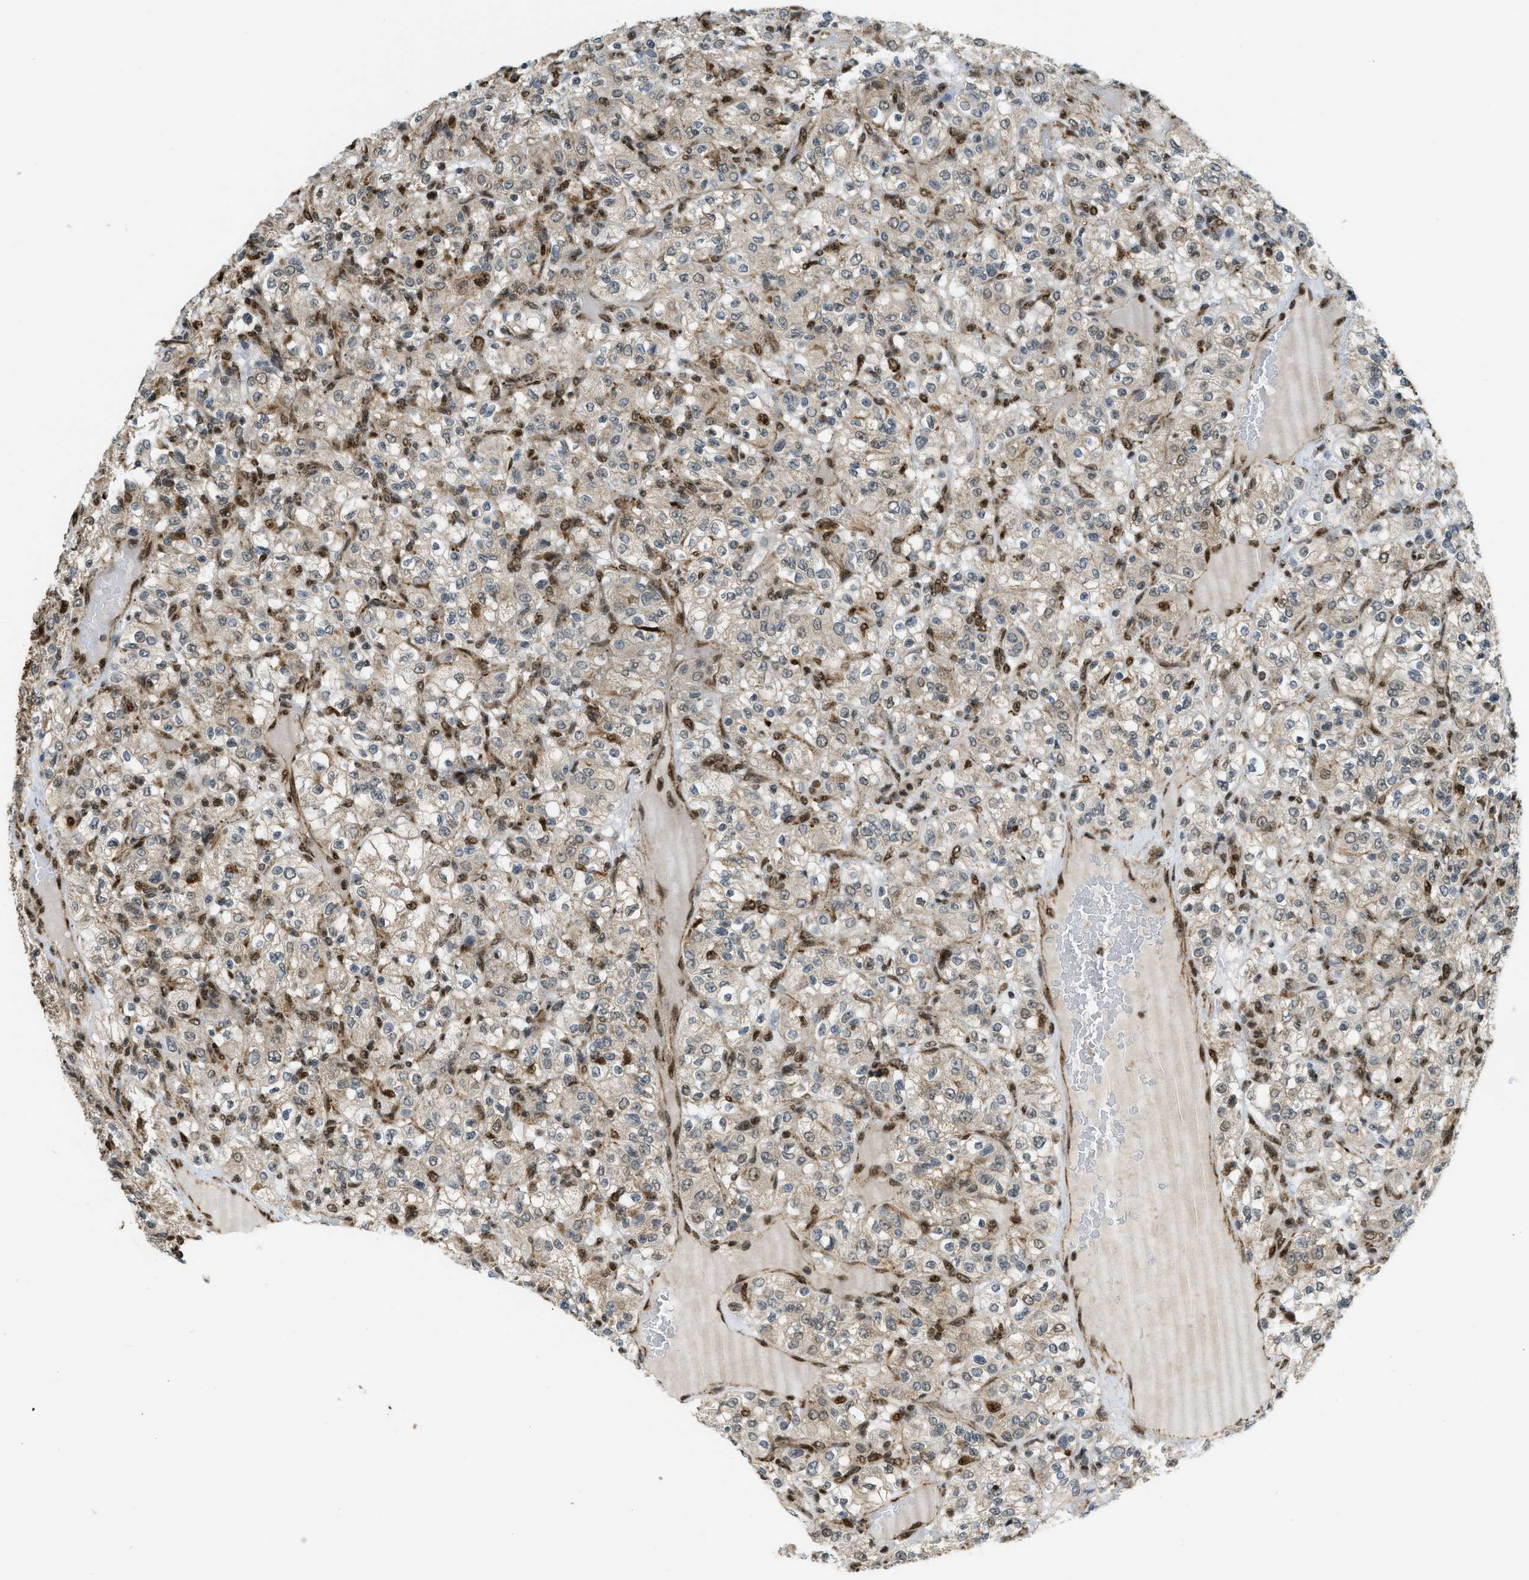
{"staining": {"intensity": "moderate", "quantity": "<25%", "location": "nuclear"}, "tissue": "renal cancer", "cell_type": "Tumor cells", "image_type": "cancer", "snomed": [{"axis": "morphology", "description": "Normal tissue, NOS"}, {"axis": "morphology", "description": "Adenocarcinoma, NOS"}, {"axis": "topography", "description": "Kidney"}], "caption": "Immunohistochemical staining of renal adenocarcinoma demonstrates low levels of moderate nuclear expression in approximately <25% of tumor cells.", "gene": "TNPO1", "patient": {"sex": "female", "age": 72}}